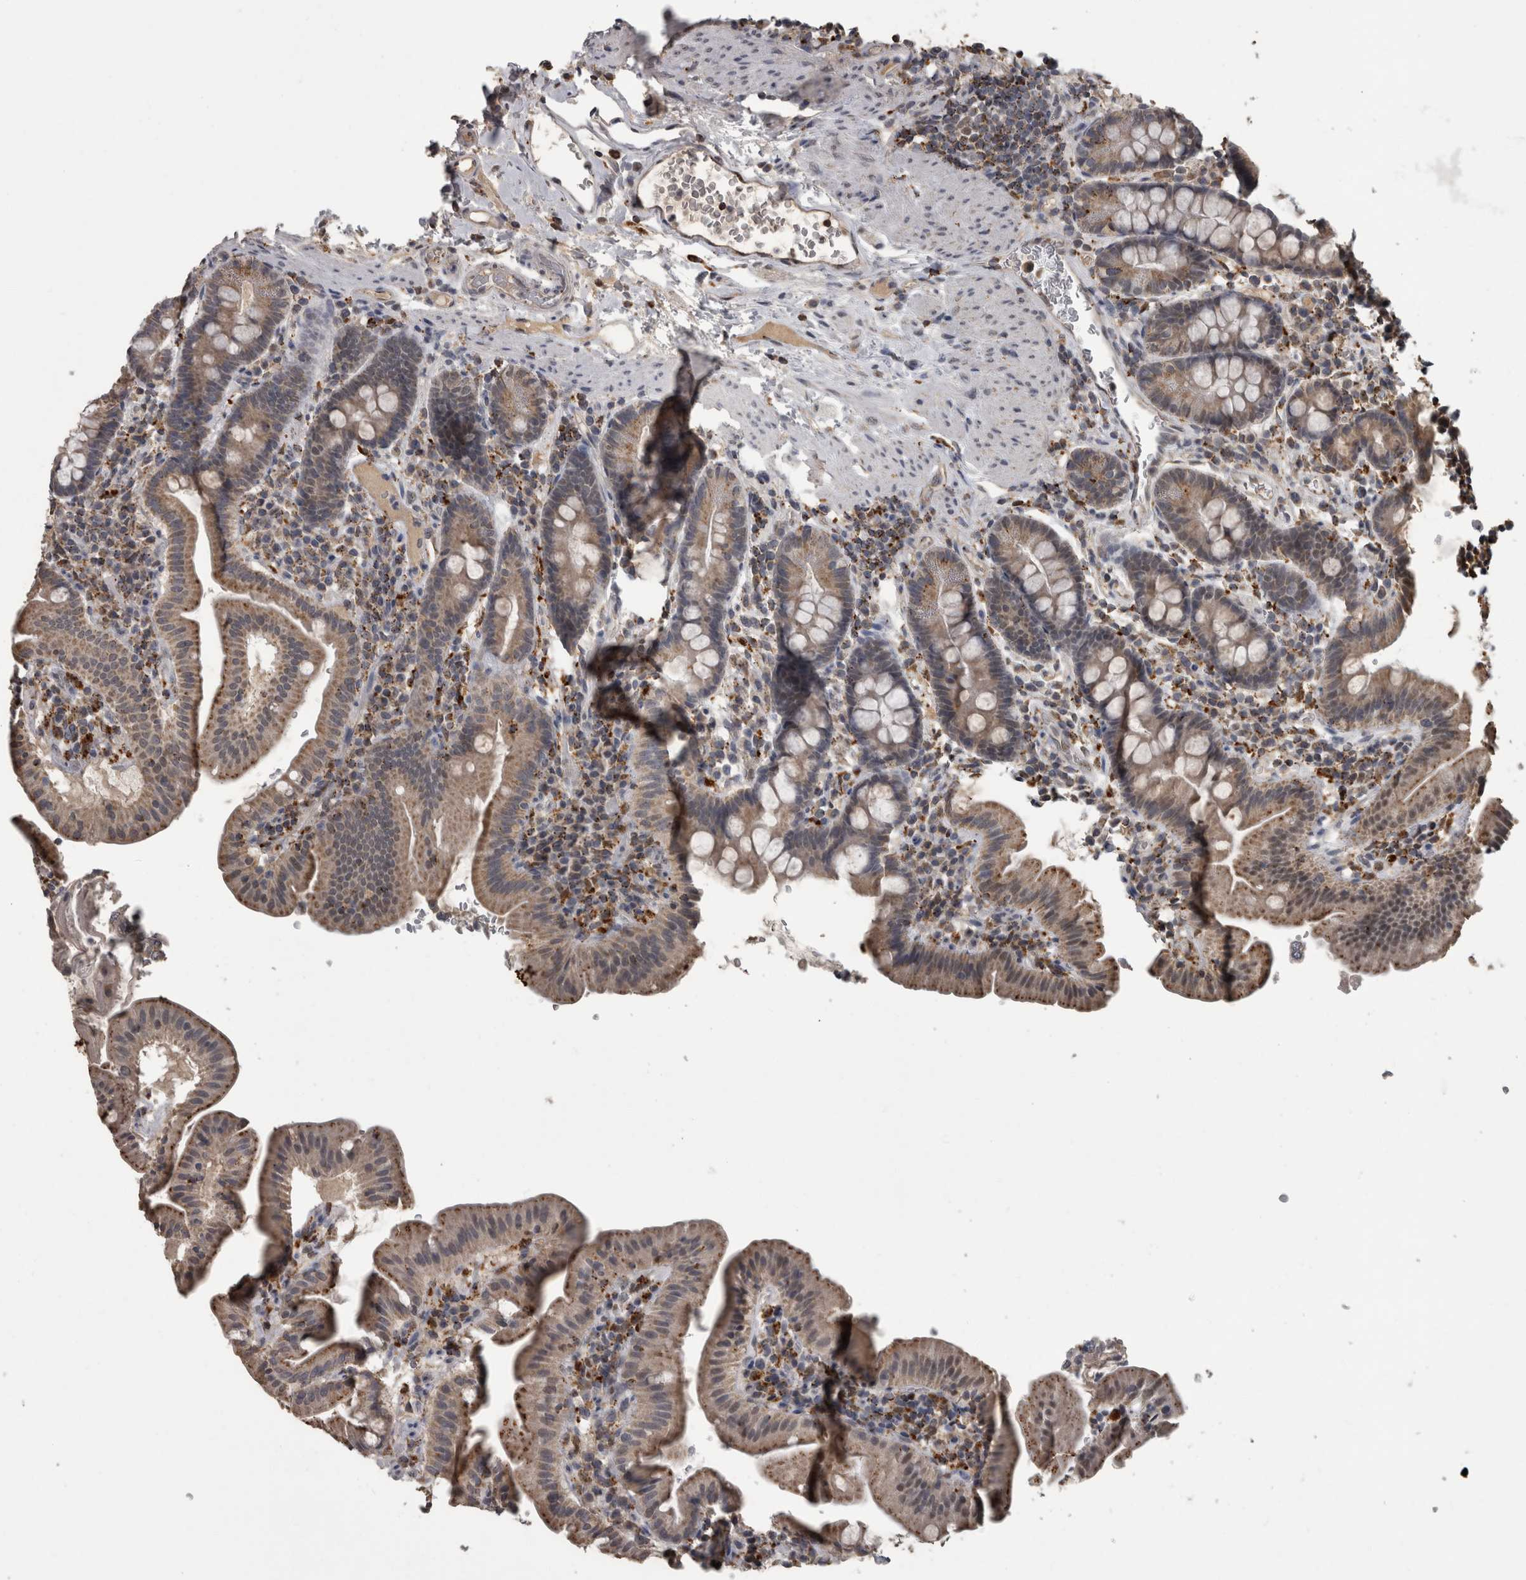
{"staining": {"intensity": "moderate", "quantity": "25%-75%", "location": "cytoplasmic/membranous"}, "tissue": "duodenum", "cell_type": "Glandular cells", "image_type": "normal", "snomed": [{"axis": "morphology", "description": "Normal tissue, NOS"}, {"axis": "morphology", "description": "Adenocarcinoma, NOS"}, {"axis": "topography", "description": "Pancreas"}, {"axis": "topography", "description": "Duodenum"}], "caption": "Immunohistochemistry histopathology image of unremarkable duodenum stained for a protein (brown), which demonstrates medium levels of moderate cytoplasmic/membranous positivity in approximately 25%-75% of glandular cells.", "gene": "NAAA", "patient": {"sex": "male", "age": 50}}